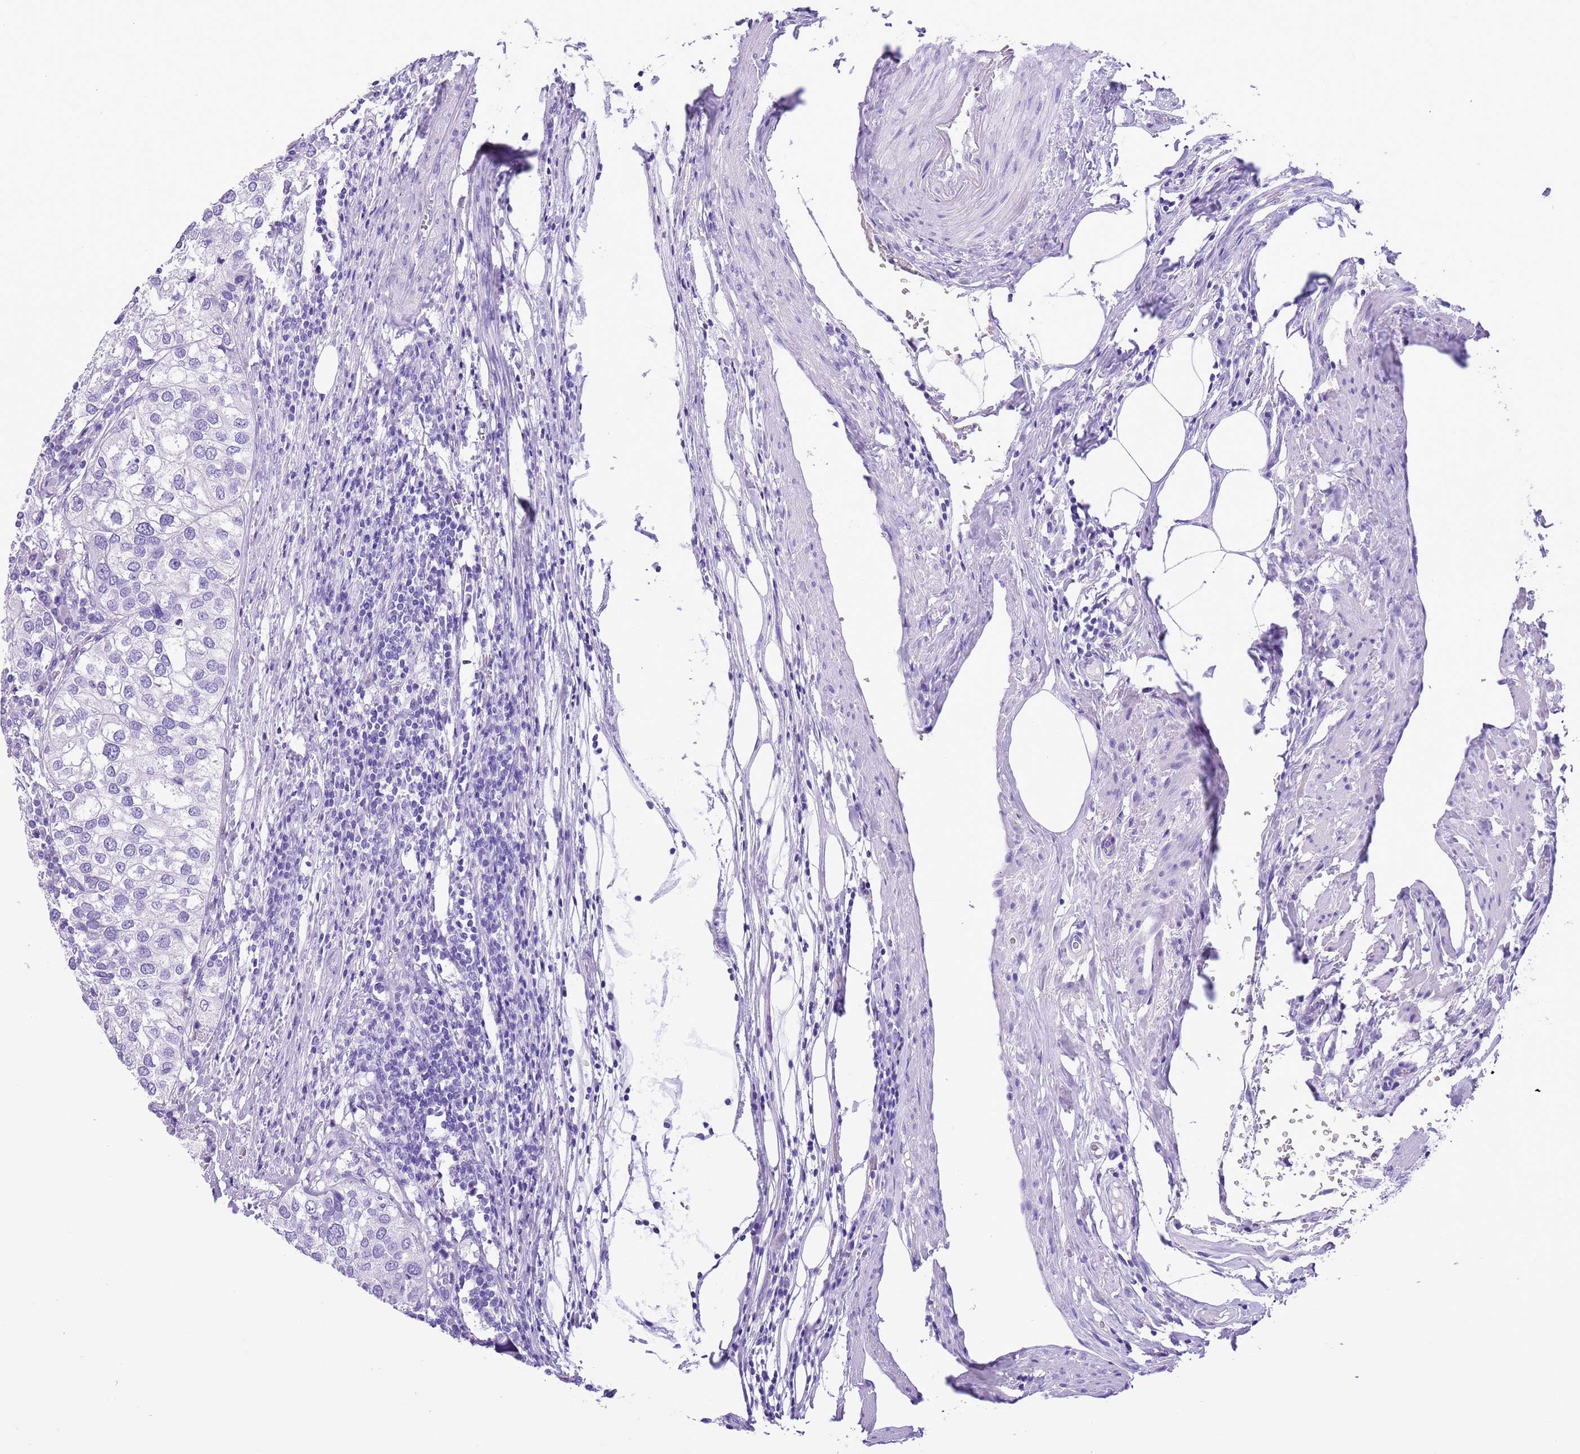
{"staining": {"intensity": "negative", "quantity": "none", "location": "none"}, "tissue": "urothelial cancer", "cell_type": "Tumor cells", "image_type": "cancer", "snomed": [{"axis": "morphology", "description": "Urothelial carcinoma, High grade"}, {"axis": "topography", "description": "Urinary bladder"}], "caption": "Protein analysis of high-grade urothelial carcinoma shows no significant expression in tumor cells.", "gene": "TBC1D10B", "patient": {"sex": "male", "age": 64}}